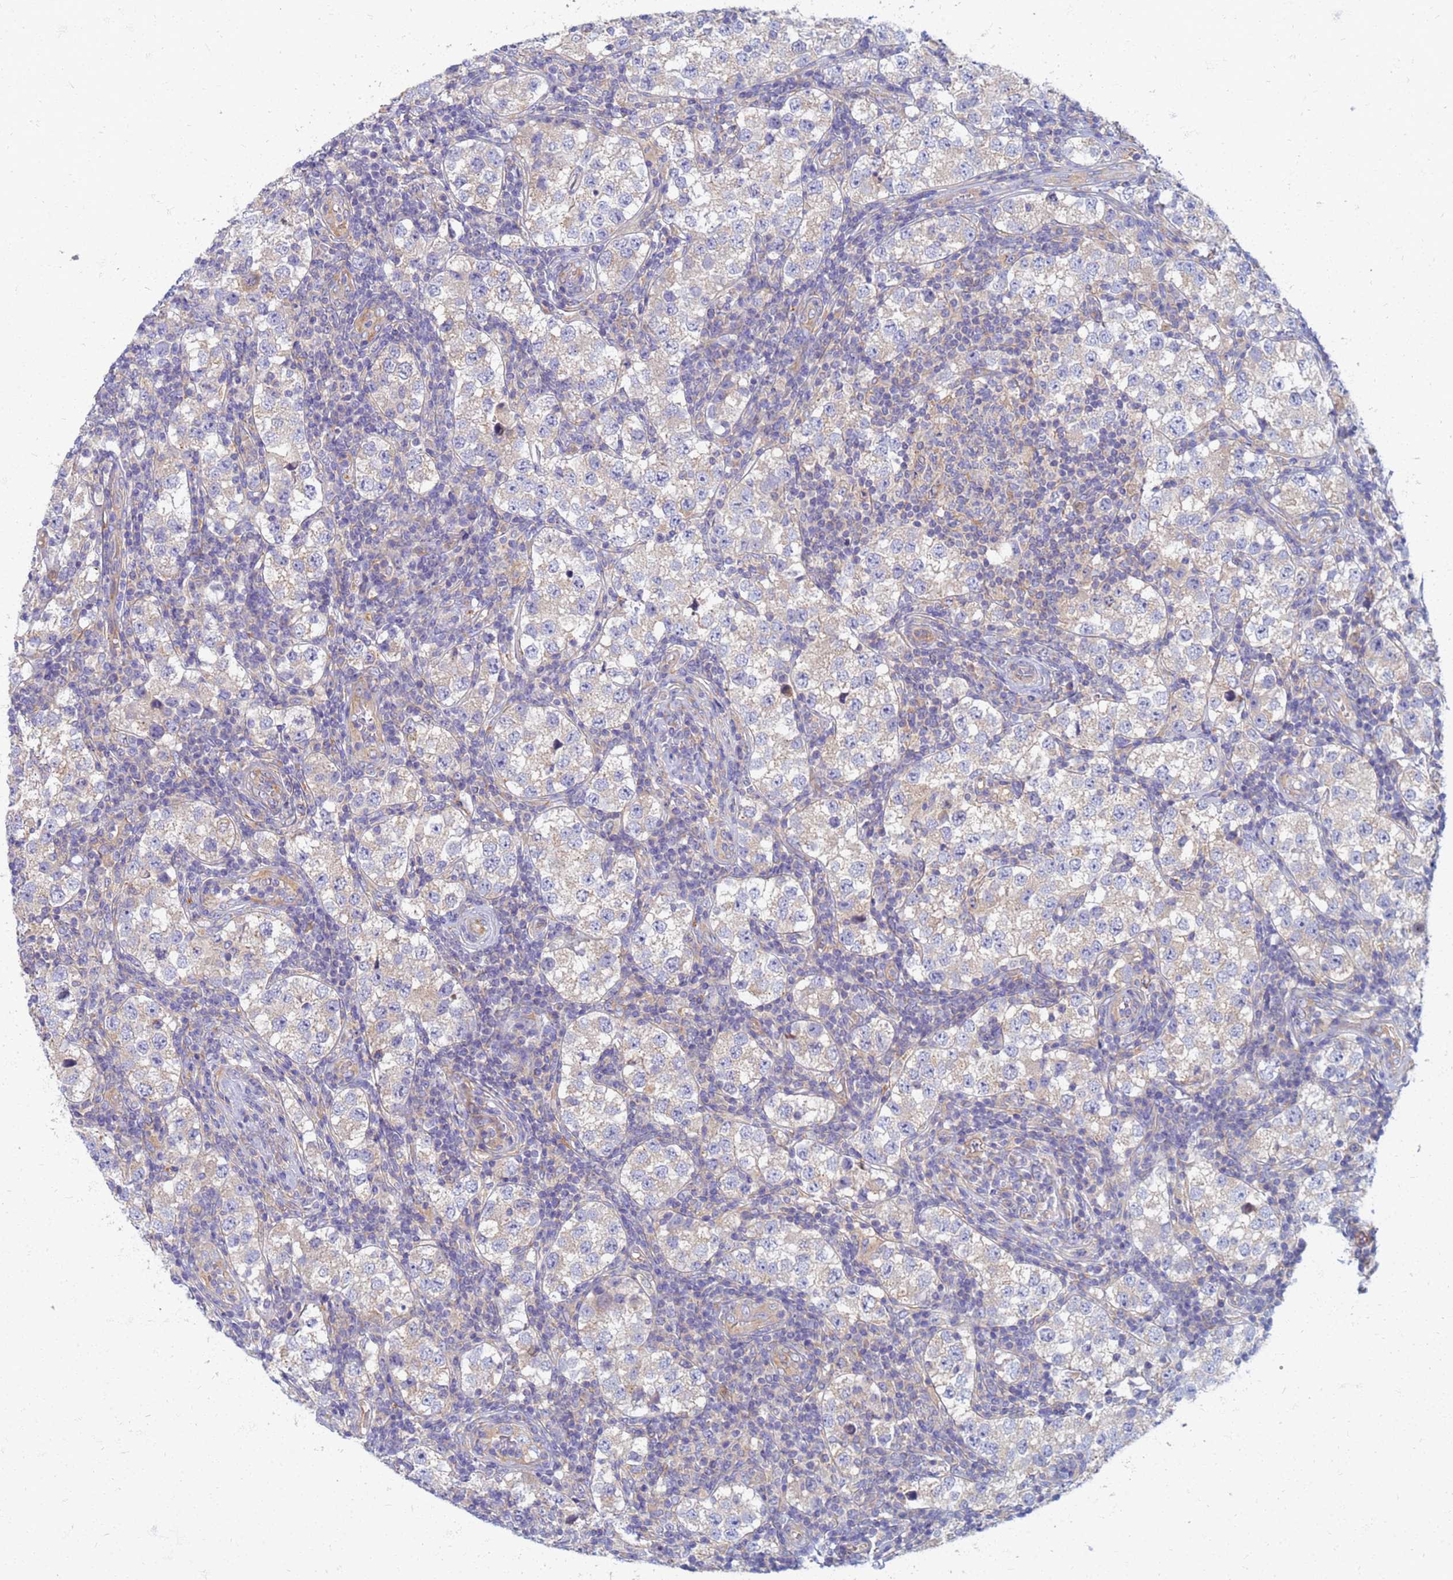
{"staining": {"intensity": "negative", "quantity": "none", "location": "none"}, "tissue": "testis cancer", "cell_type": "Tumor cells", "image_type": "cancer", "snomed": [{"axis": "morphology", "description": "Seminoma, NOS"}, {"axis": "topography", "description": "Testis"}], "caption": "IHC image of neoplastic tissue: human testis cancer stained with DAB (3,3'-diaminobenzidine) exhibits no significant protein positivity in tumor cells.", "gene": "EEA1", "patient": {"sex": "male", "age": 34}}